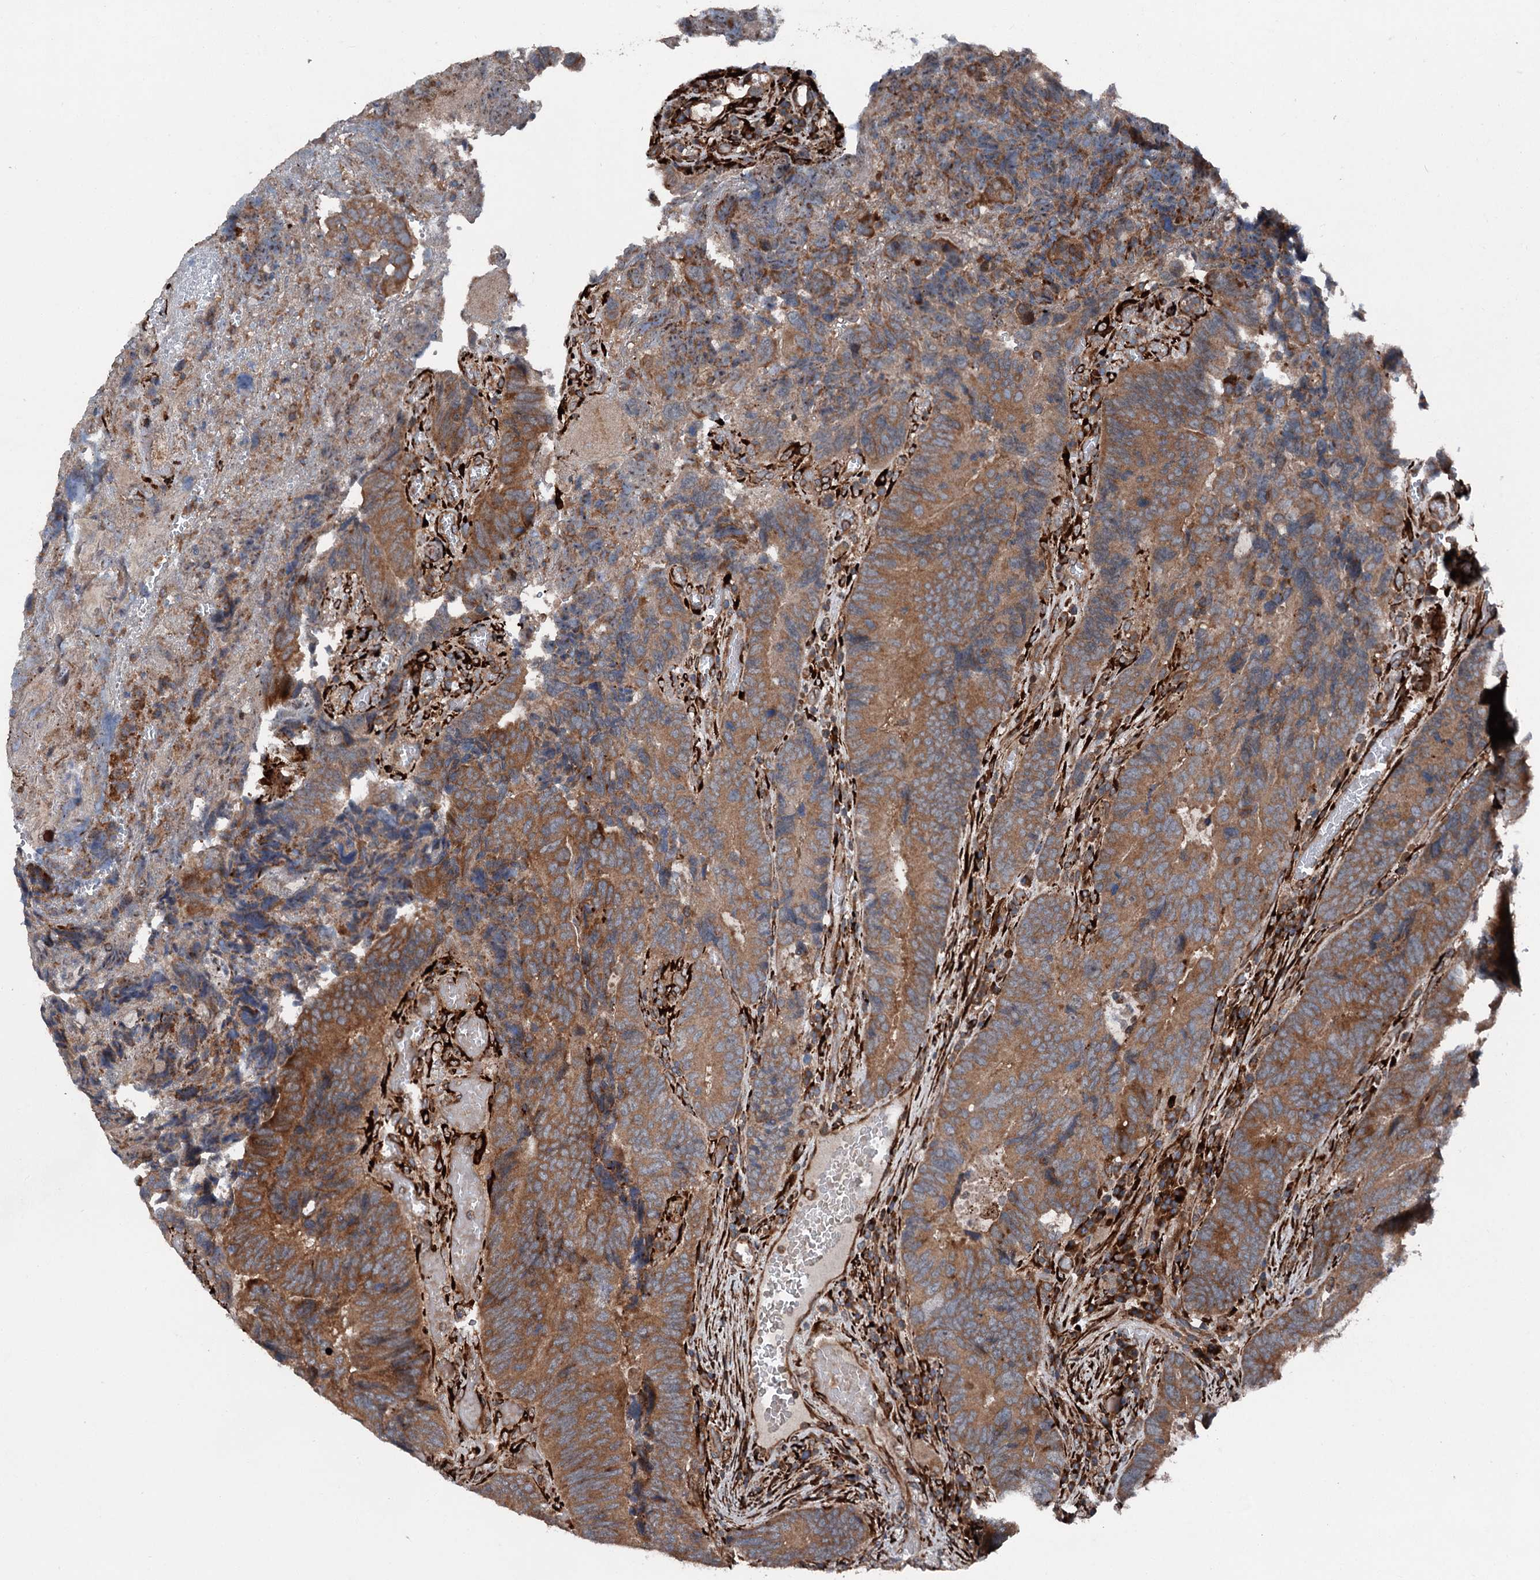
{"staining": {"intensity": "moderate", "quantity": ">75%", "location": "cytoplasmic/membranous"}, "tissue": "colorectal cancer", "cell_type": "Tumor cells", "image_type": "cancer", "snomed": [{"axis": "morphology", "description": "Adenocarcinoma, NOS"}, {"axis": "topography", "description": "Colon"}], "caption": "Brown immunohistochemical staining in human colorectal cancer reveals moderate cytoplasmic/membranous staining in approximately >75% of tumor cells. (Brightfield microscopy of DAB IHC at high magnification).", "gene": "DDIAS", "patient": {"sex": "female", "age": 67}}